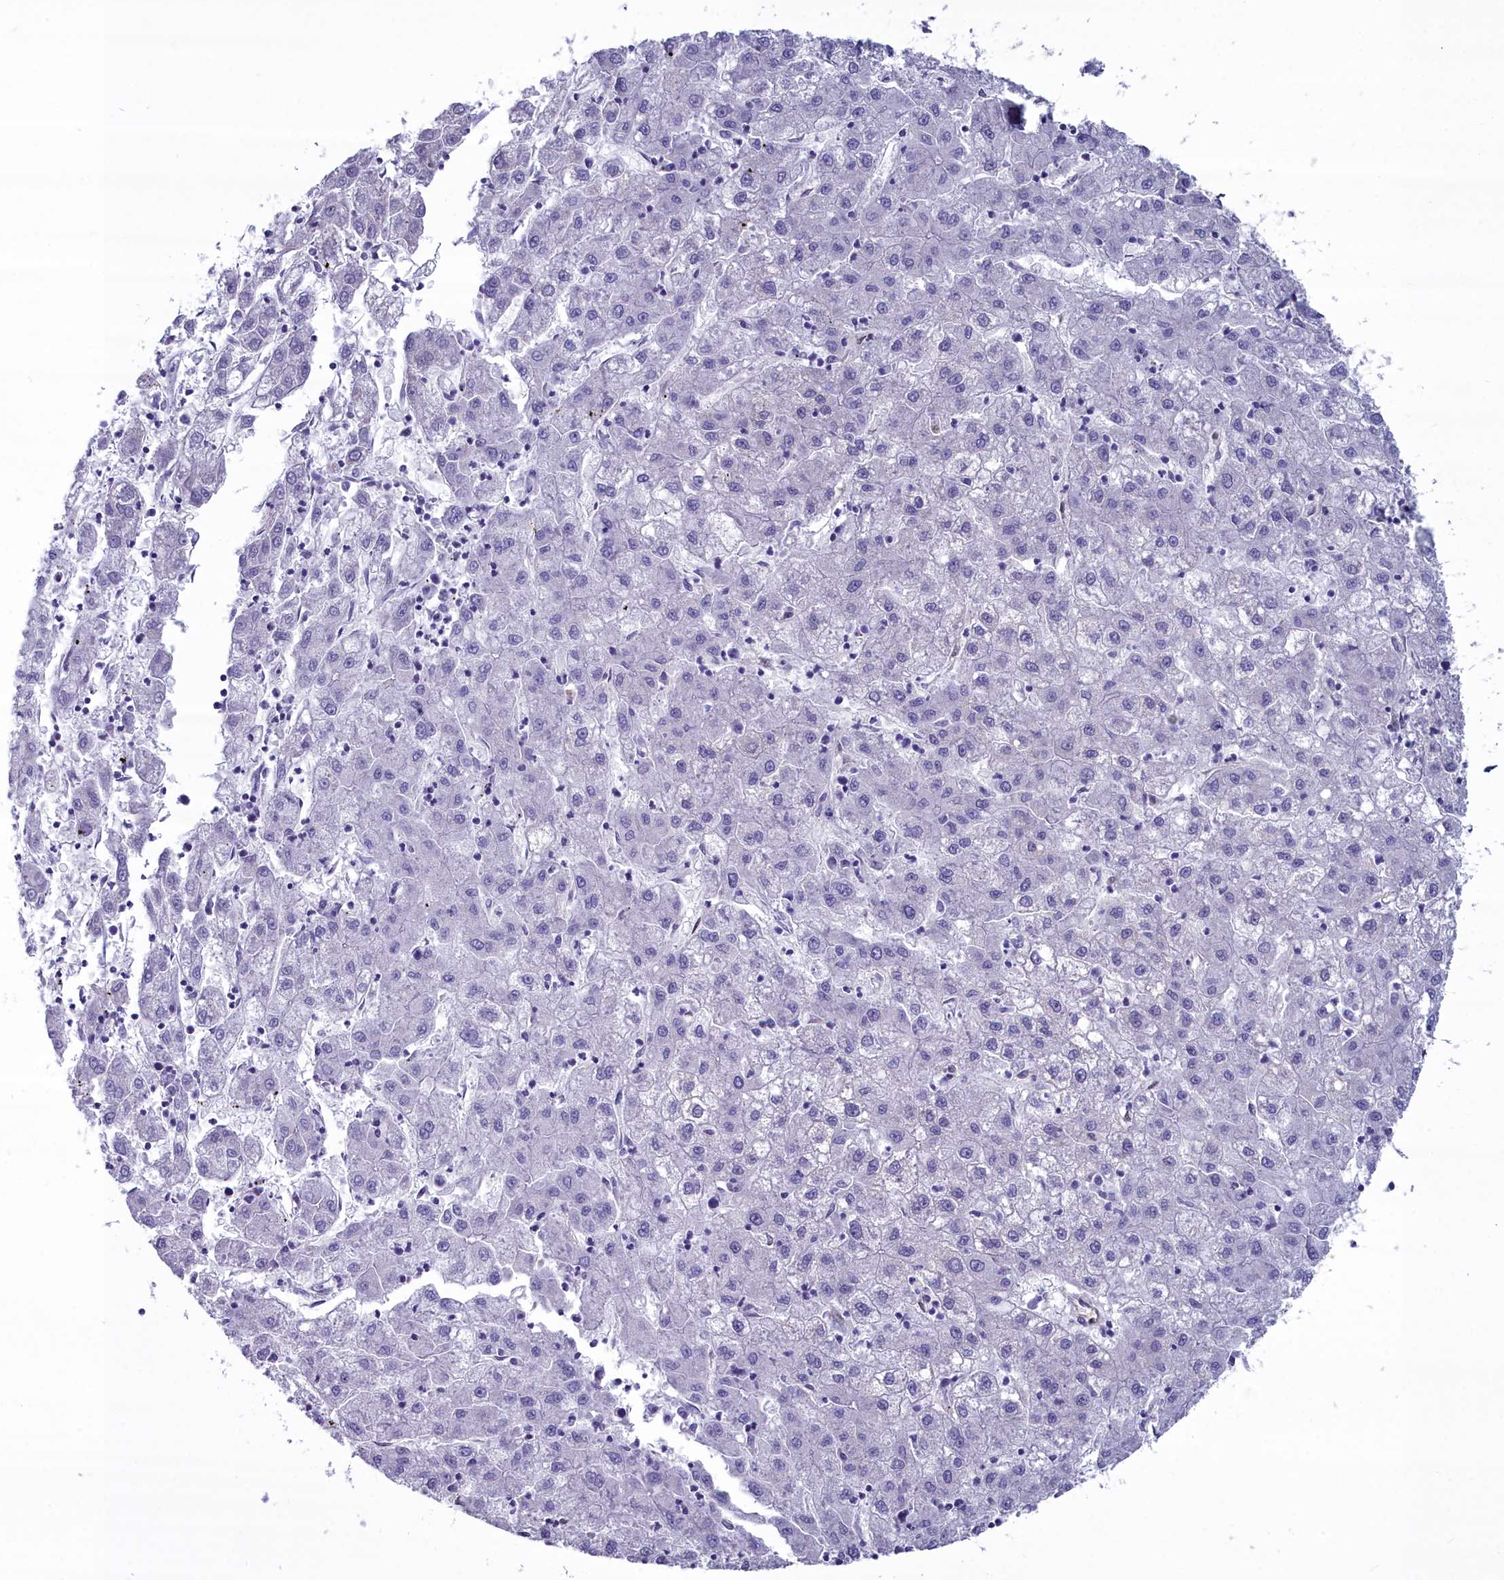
{"staining": {"intensity": "negative", "quantity": "none", "location": "none"}, "tissue": "liver cancer", "cell_type": "Tumor cells", "image_type": "cancer", "snomed": [{"axis": "morphology", "description": "Carcinoma, Hepatocellular, NOS"}, {"axis": "topography", "description": "Liver"}], "caption": "This is a image of immunohistochemistry (IHC) staining of hepatocellular carcinoma (liver), which shows no positivity in tumor cells.", "gene": "PPP1R14A", "patient": {"sex": "male", "age": 72}}